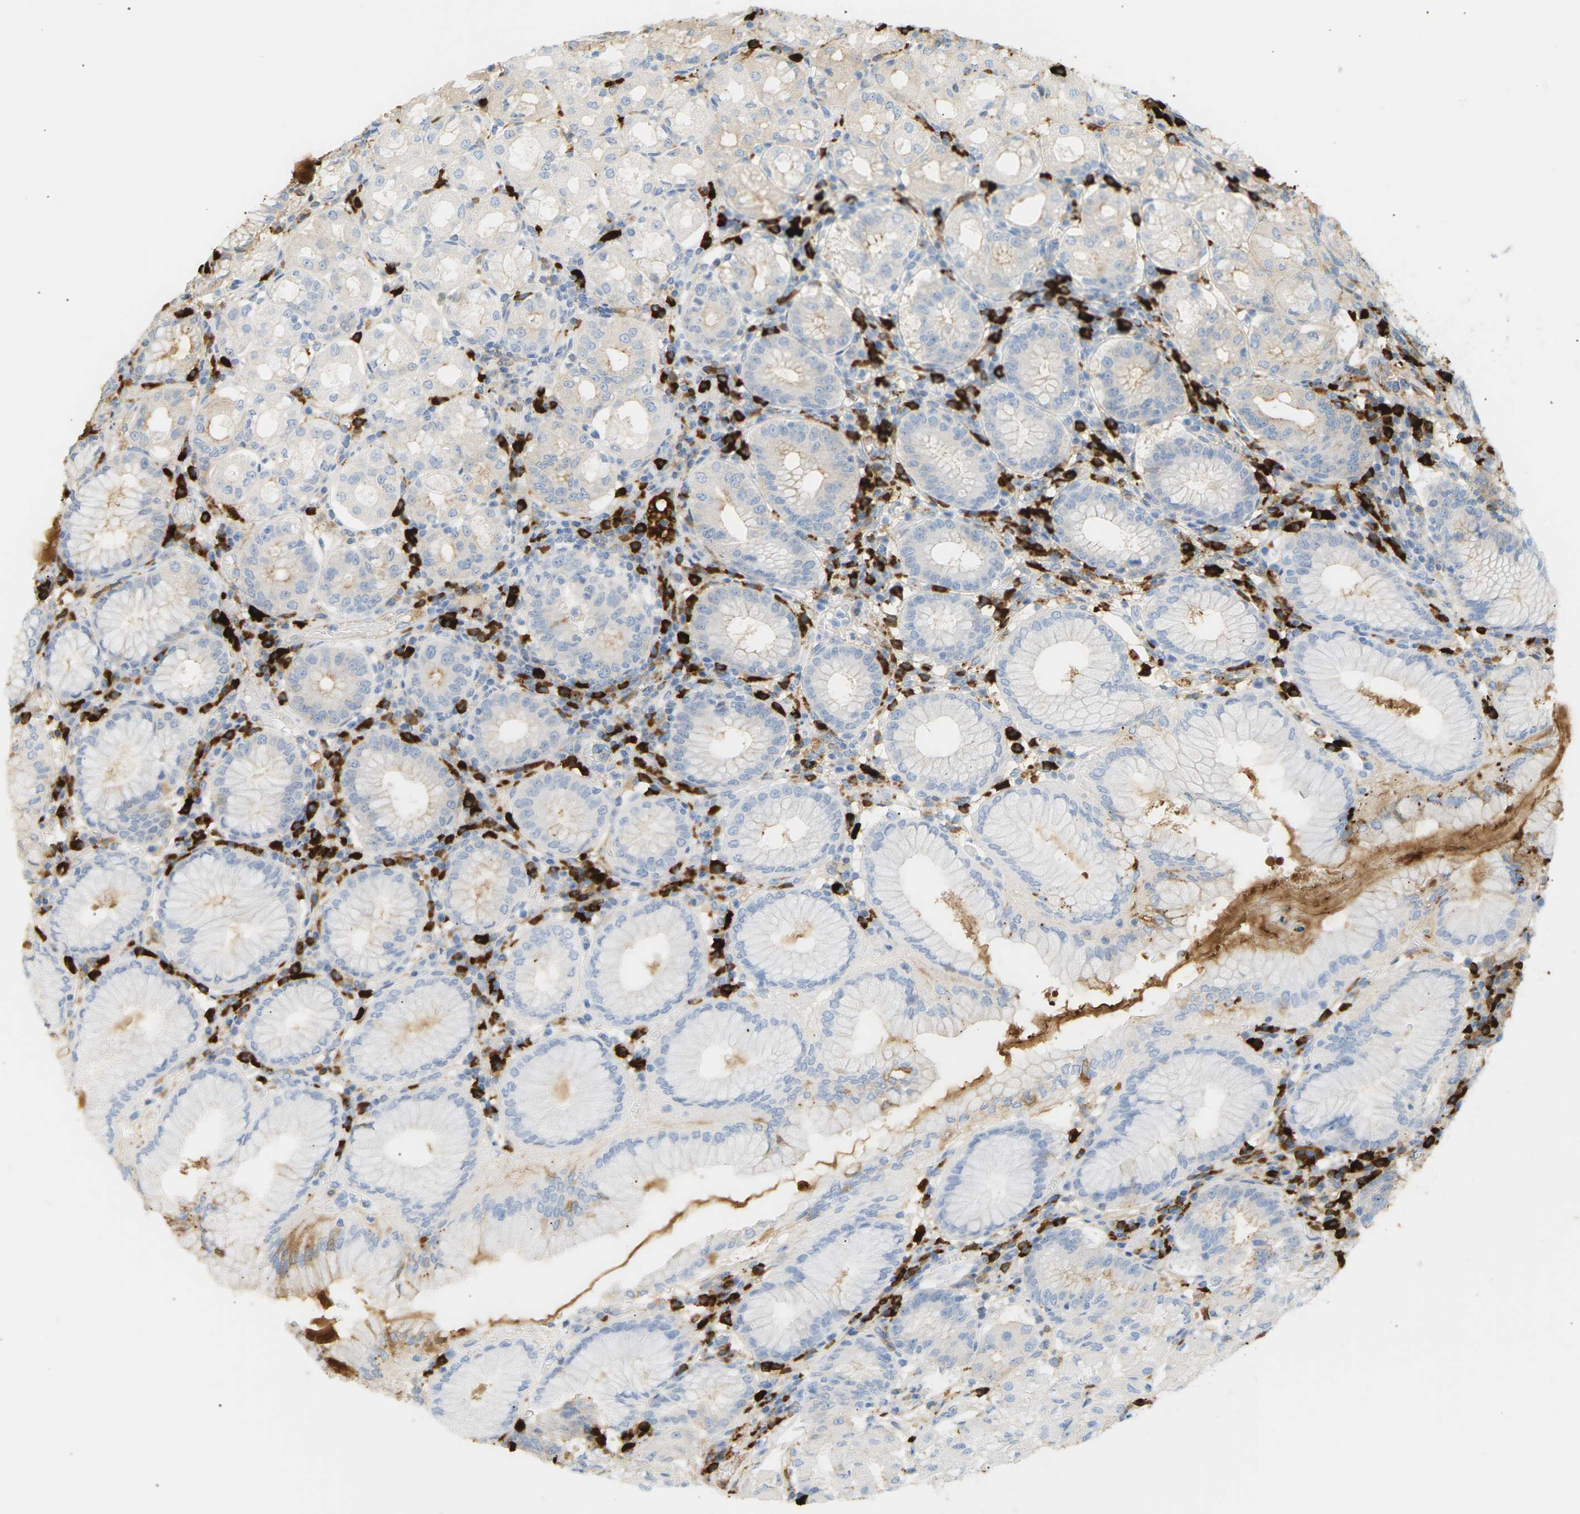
{"staining": {"intensity": "weak", "quantity": "<25%", "location": "cytoplasmic/membranous"}, "tissue": "stomach", "cell_type": "Glandular cells", "image_type": "normal", "snomed": [{"axis": "morphology", "description": "Normal tissue, NOS"}, {"axis": "topography", "description": "Stomach"}, {"axis": "topography", "description": "Stomach, lower"}], "caption": "The immunohistochemistry image has no significant staining in glandular cells of stomach. (DAB (3,3'-diaminobenzidine) immunohistochemistry (IHC) with hematoxylin counter stain).", "gene": "IGLC3", "patient": {"sex": "female", "age": 56}}